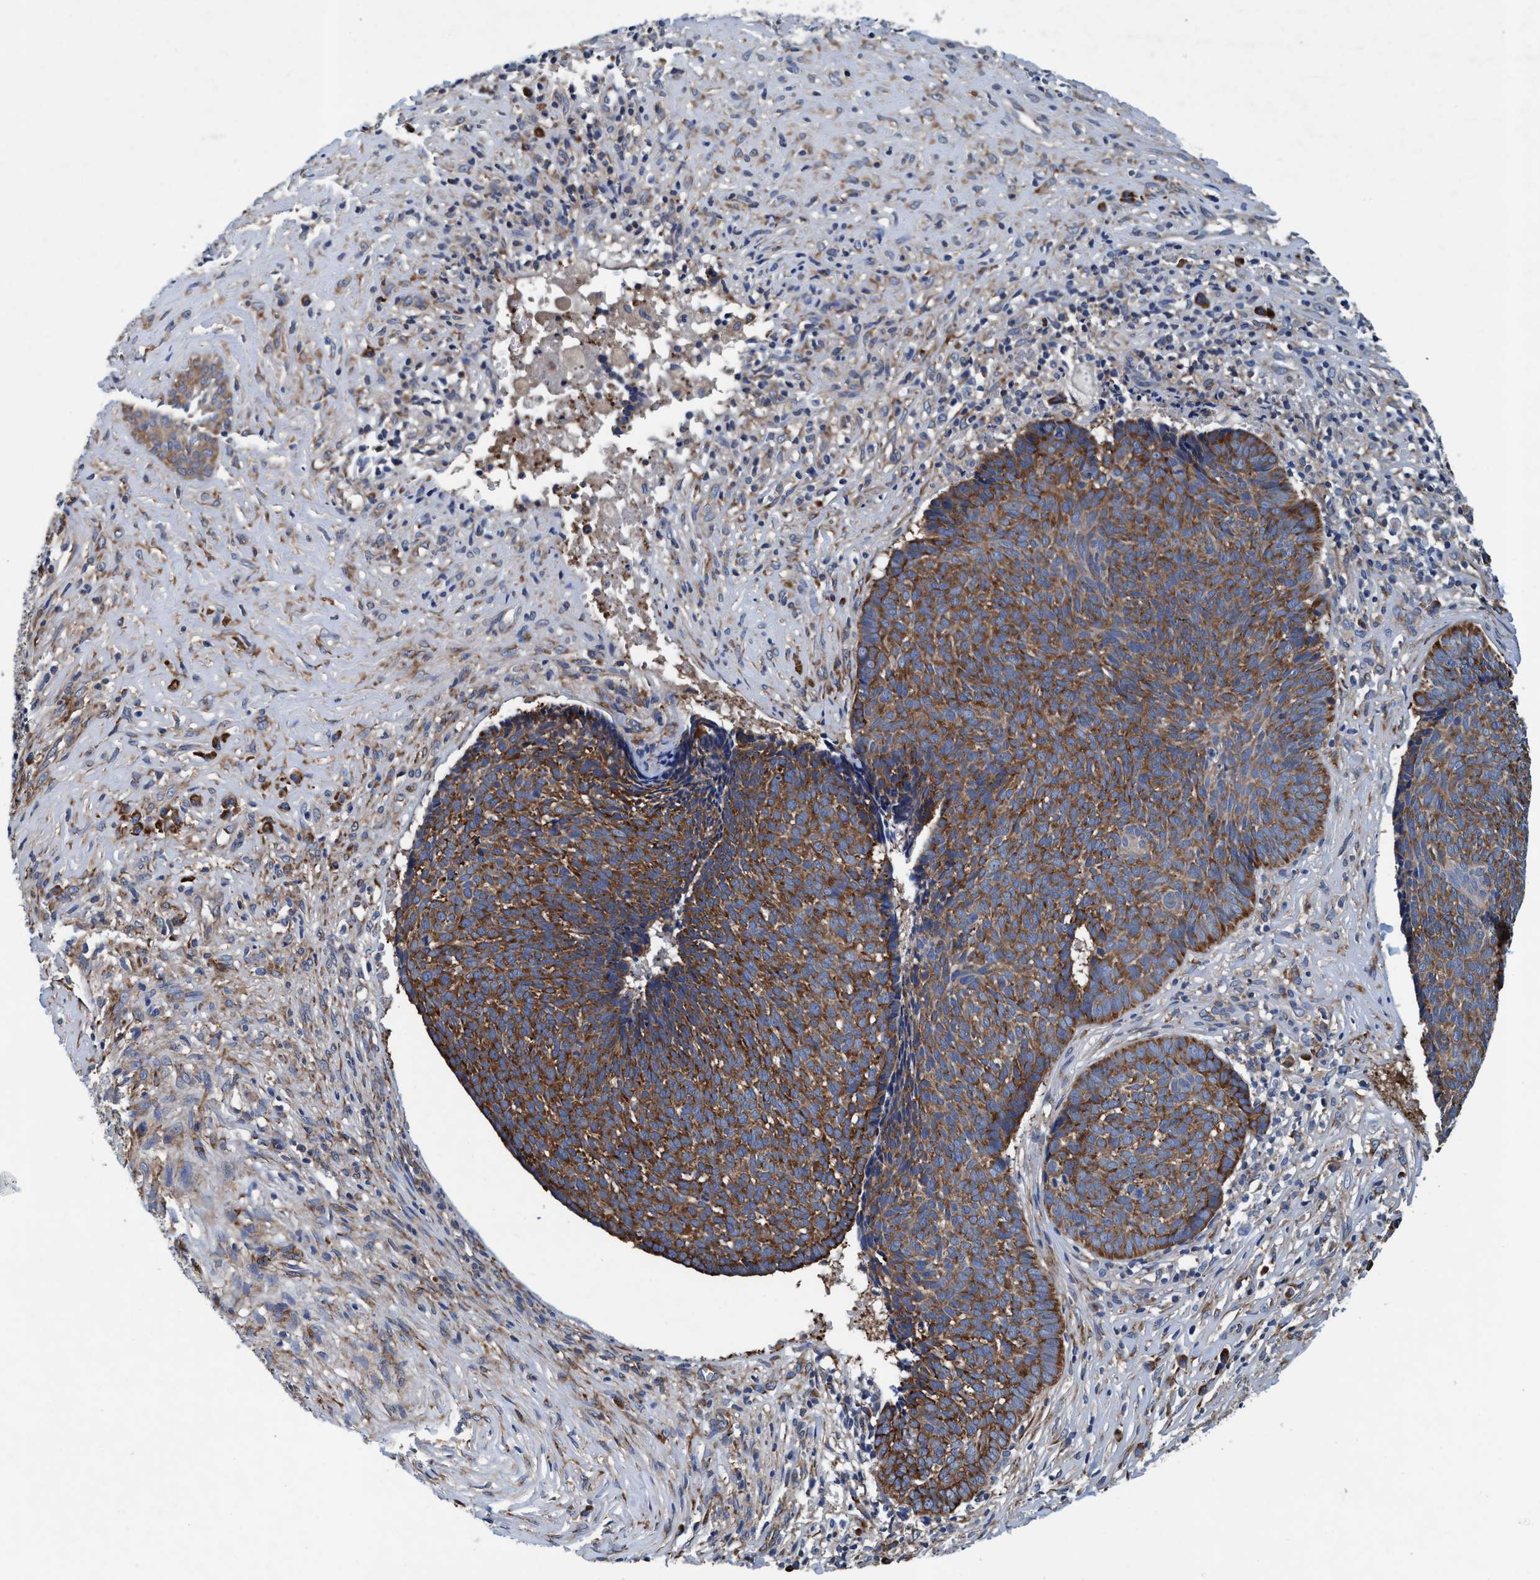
{"staining": {"intensity": "moderate", "quantity": ">75%", "location": "cytoplasmic/membranous"}, "tissue": "skin cancer", "cell_type": "Tumor cells", "image_type": "cancer", "snomed": [{"axis": "morphology", "description": "Basal cell carcinoma"}, {"axis": "topography", "description": "Skin"}], "caption": "Basal cell carcinoma (skin) stained with a protein marker demonstrates moderate staining in tumor cells.", "gene": "ENDOG", "patient": {"sex": "male", "age": 84}}